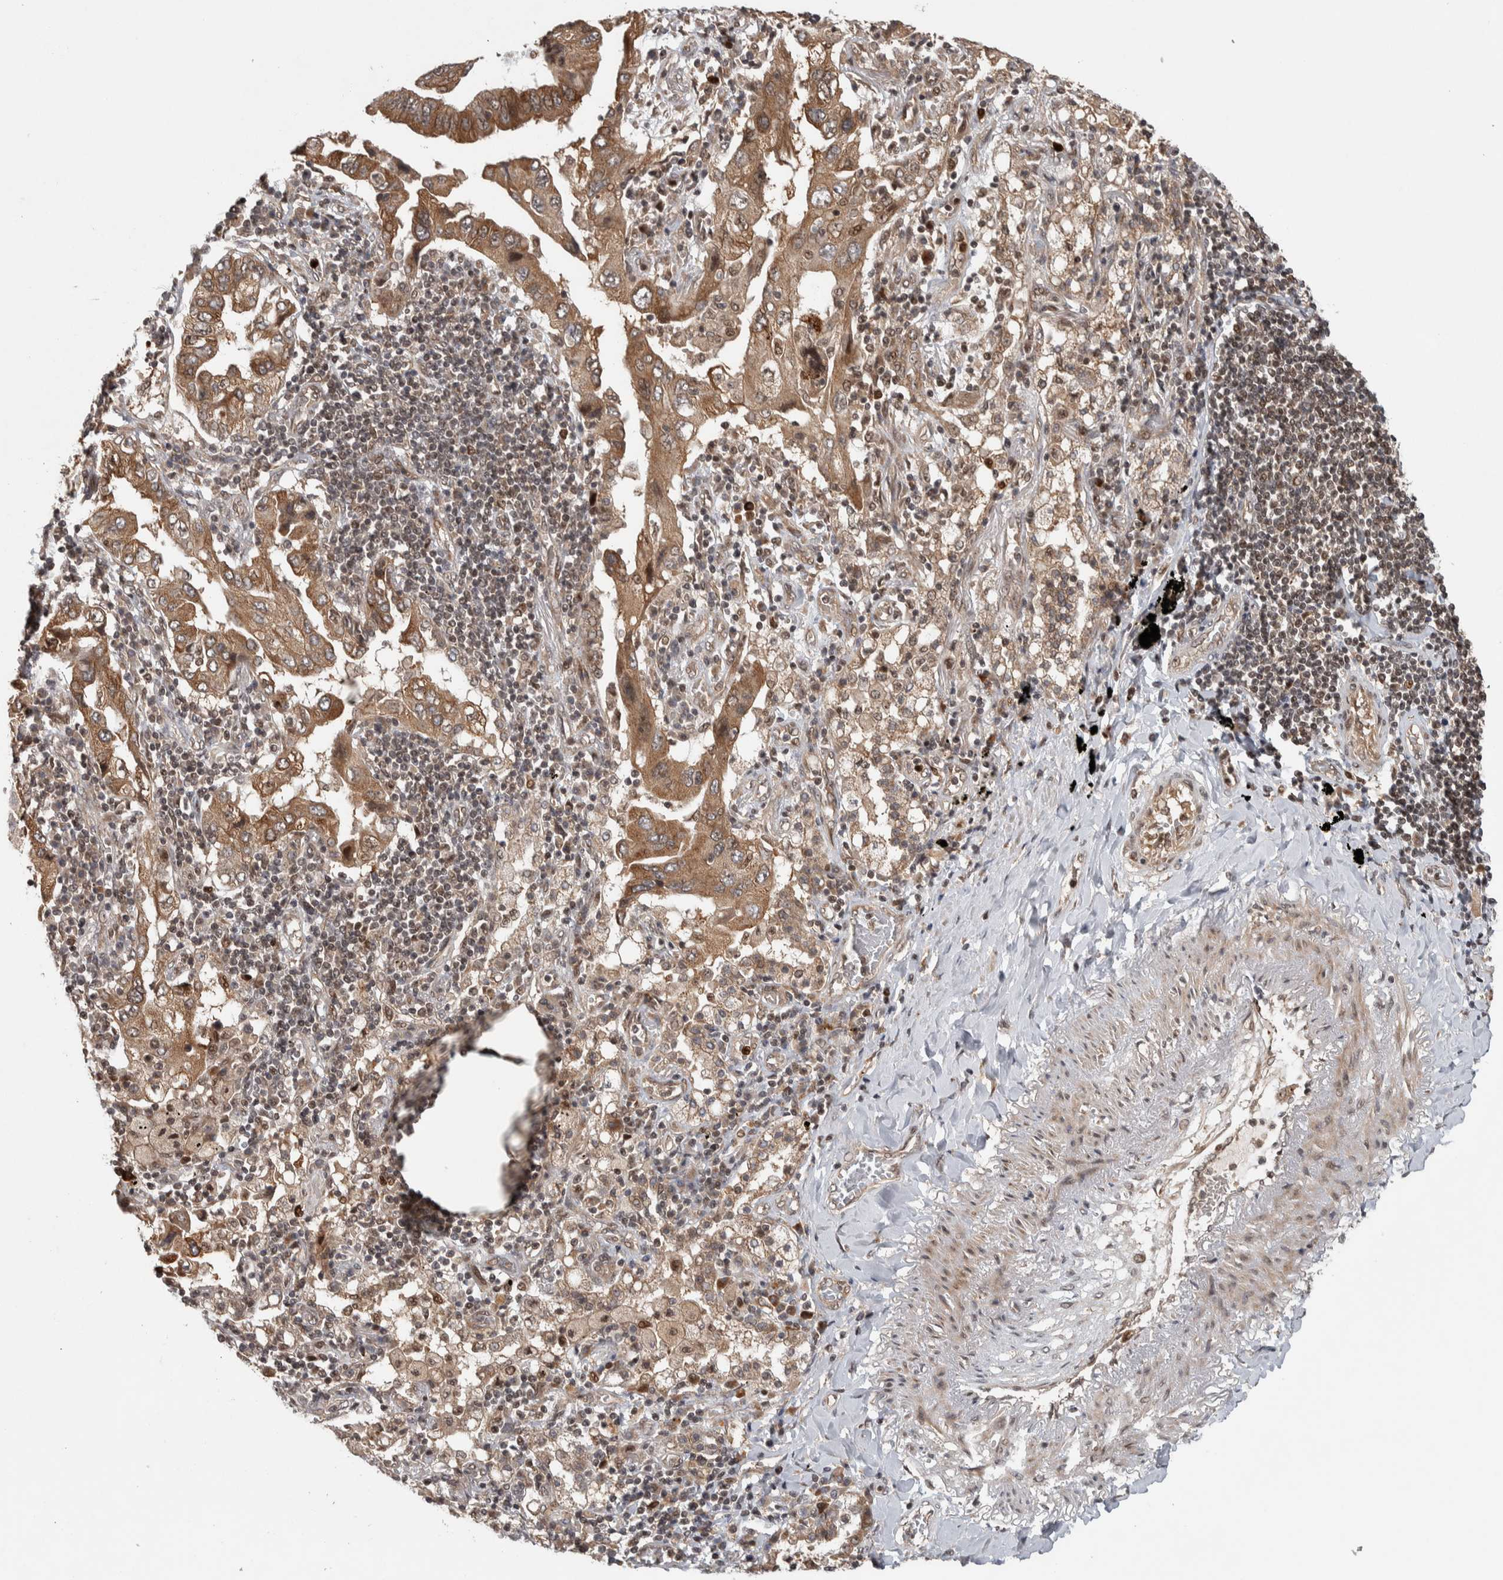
{"staining": {"intensity": "moderate", "quantity": ">75%", "location": "cytoplasmic/membranous"}, "tissue": "lung cancer", "cell_type": "Tumor cells", "image_type": "cancer", "snomed": [{"axis": "morphology", "description": "Adenocarcinoma, NOS"}, {"axis": "topography", "description": "Lung"}], "caption": "Protein expression analysis of human lung adenocarcinoma reveals moderate cytoplasmic/membranous staining in about >75% of tumor cells. (brown staining indicates protein expression, while blue staining denotes nuclei).", "gene": "RPS6KA4", "patient": {"sex": "female", "age": 65}}